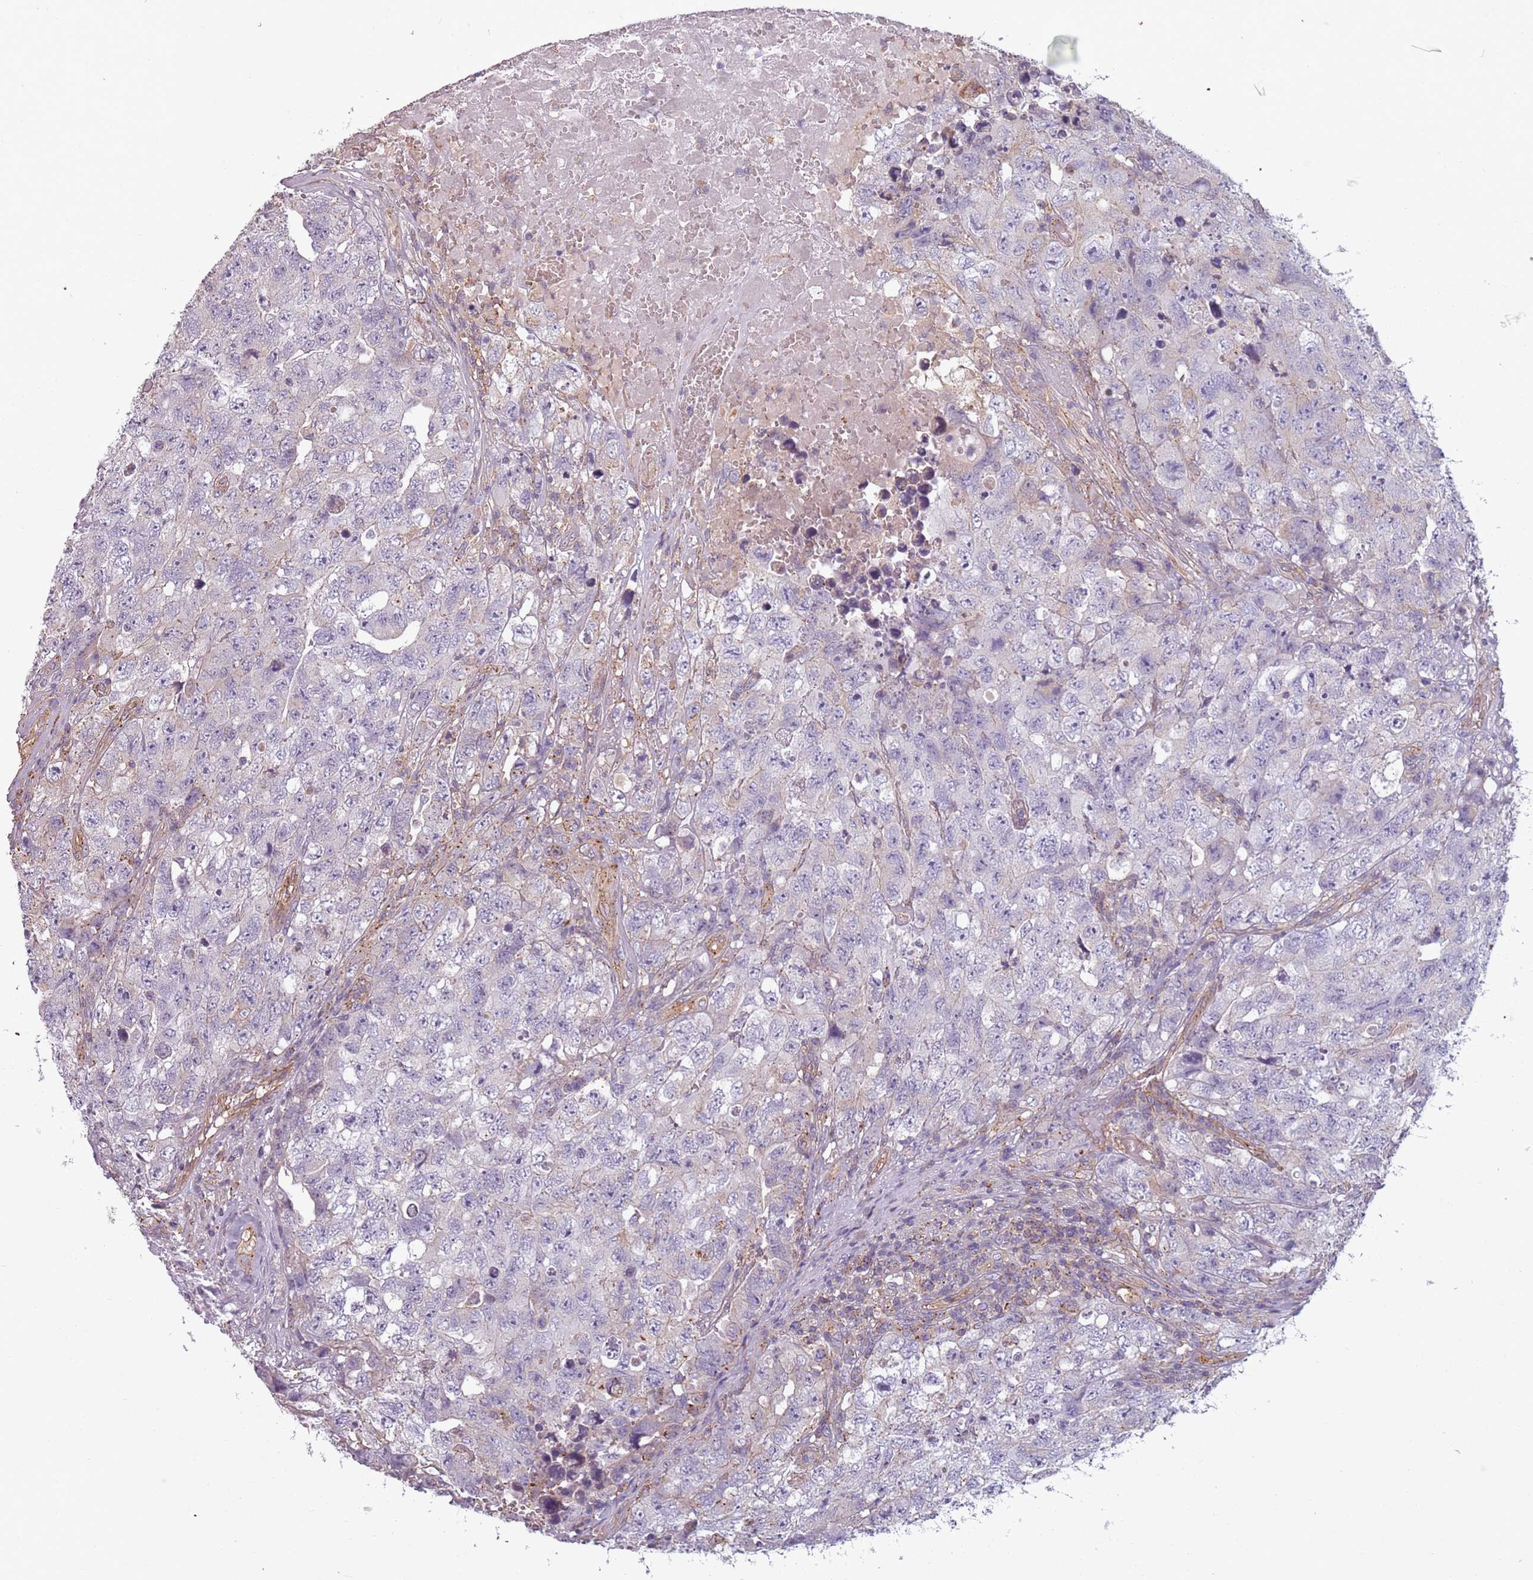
{"staining": {"intensity": "negative", "quantity": "none", "location": "none"}, "tissue": "testis cancer", "cell_type": "Tumor cells", "image_type": "cancer", "snomed": [{"axis": "morphology", "description": "Carcinoma, Embryonal, NOS"}, {"axis": "topography", "description": "Testis"}], "caption": "IHC image of neoplastic tissue: human testis embryonal carcinoma stained with DAB (3,3'-diaminobenzidine) demonstrates no significant protein expression in tumor cells.", "gene": "TLCD2", "patient": {"sex": "male", "age": 31}}